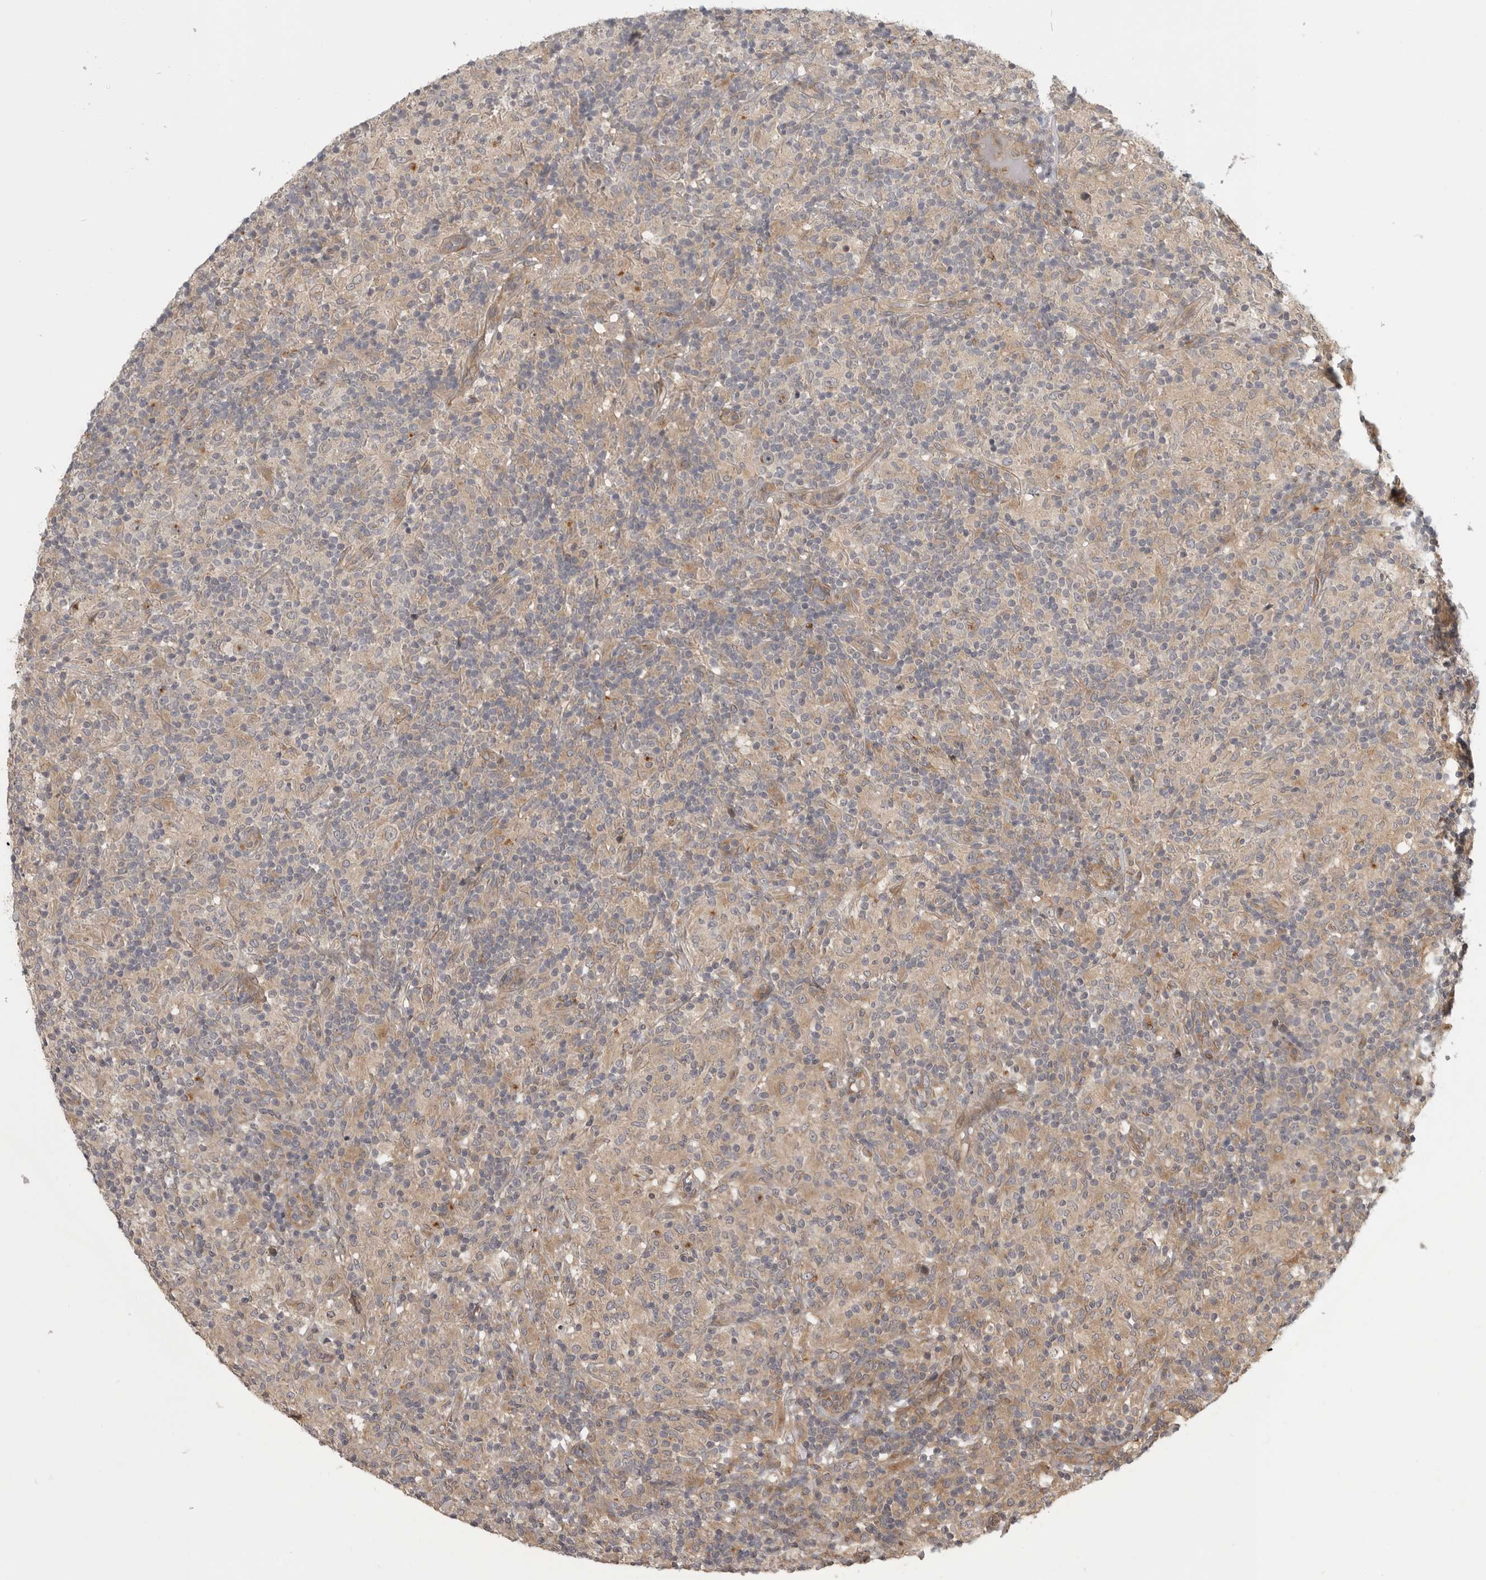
{"staining": {"intensity": "weak", "quantity": "25%-75%", "location": "cytoplasmic/membranous"}, "tissue": "lymphoma", "cell_type": "Tumor cells", "image_type": "cancer", "snomed": [{"axis": "morphology", "description": "Hodgkin's disease, NOS"}, {"axis": "topography", "description": "Lymph node"}], "caption": "Immunohistochemical staining of Hodgkin's disease exhibits low levels of weak cytoplasmic/membranous protein positivity in approximately 25%-75% of tumor cells.", "gene": "CUEDC1", "patient": {"sex": "male", "age": 70}}